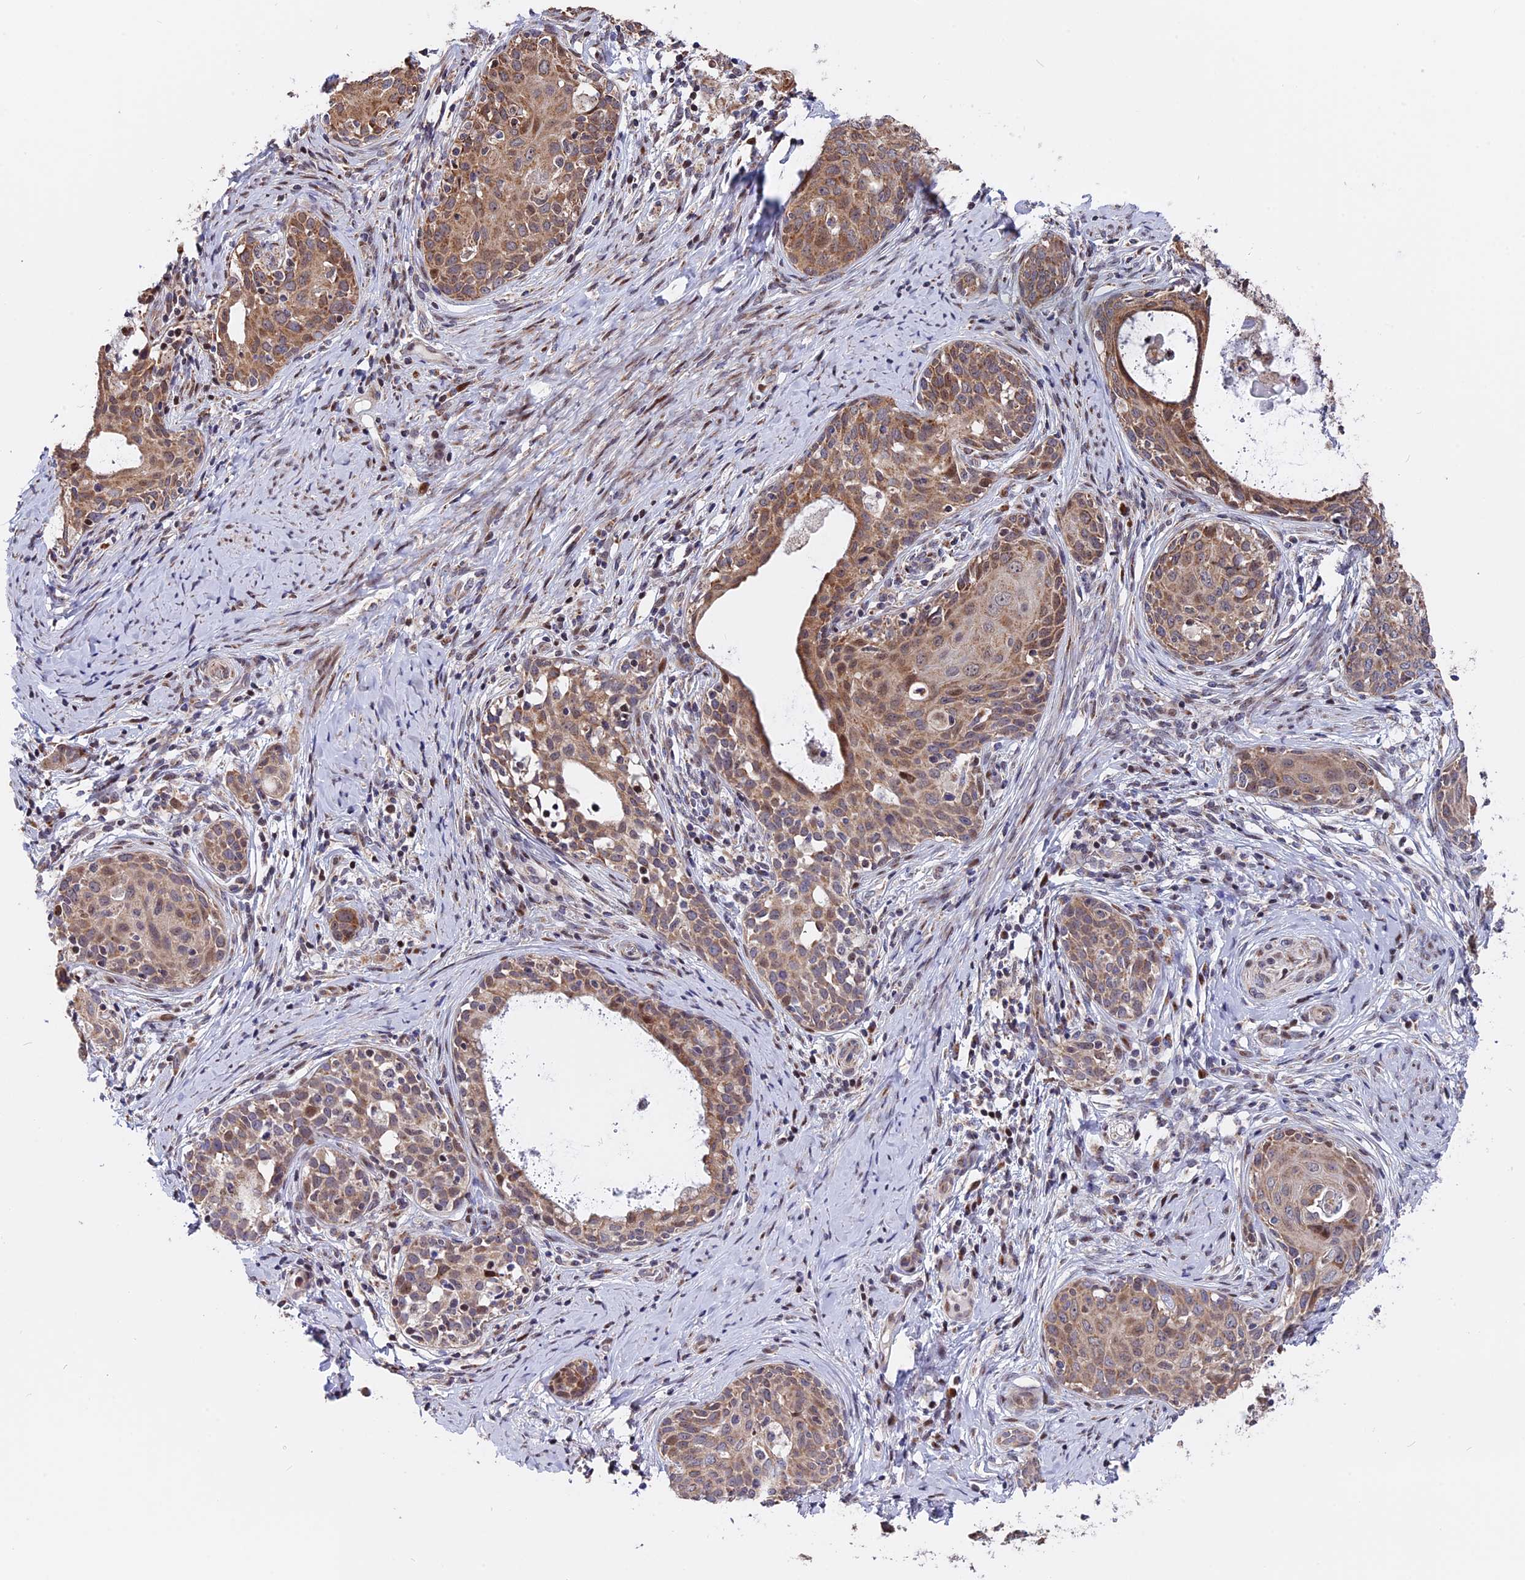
{"staining": {"intensity": "moderate", "quantity": ">75%", "location": "nuclear"}, "tissue": "cervical cancer", "cell_type": "Tumor cells", "image_type": "cancer", "snomed": [{"axis": "morphology", "description": "Squamous cell carcinoma, NOS"}, {"axis": "morphology", "description": "Adenocarcinoma, NOS"}, {"axis": "topography", "description": "Cervix"}], "caption": "This is an image of IHC staining of cervical cancer (adenocarcinoma), which shows moderate positivity in the nuclear of tumor cells.", "gene": "FAM174C", "patient": {"sex": "female", "age": 52}}